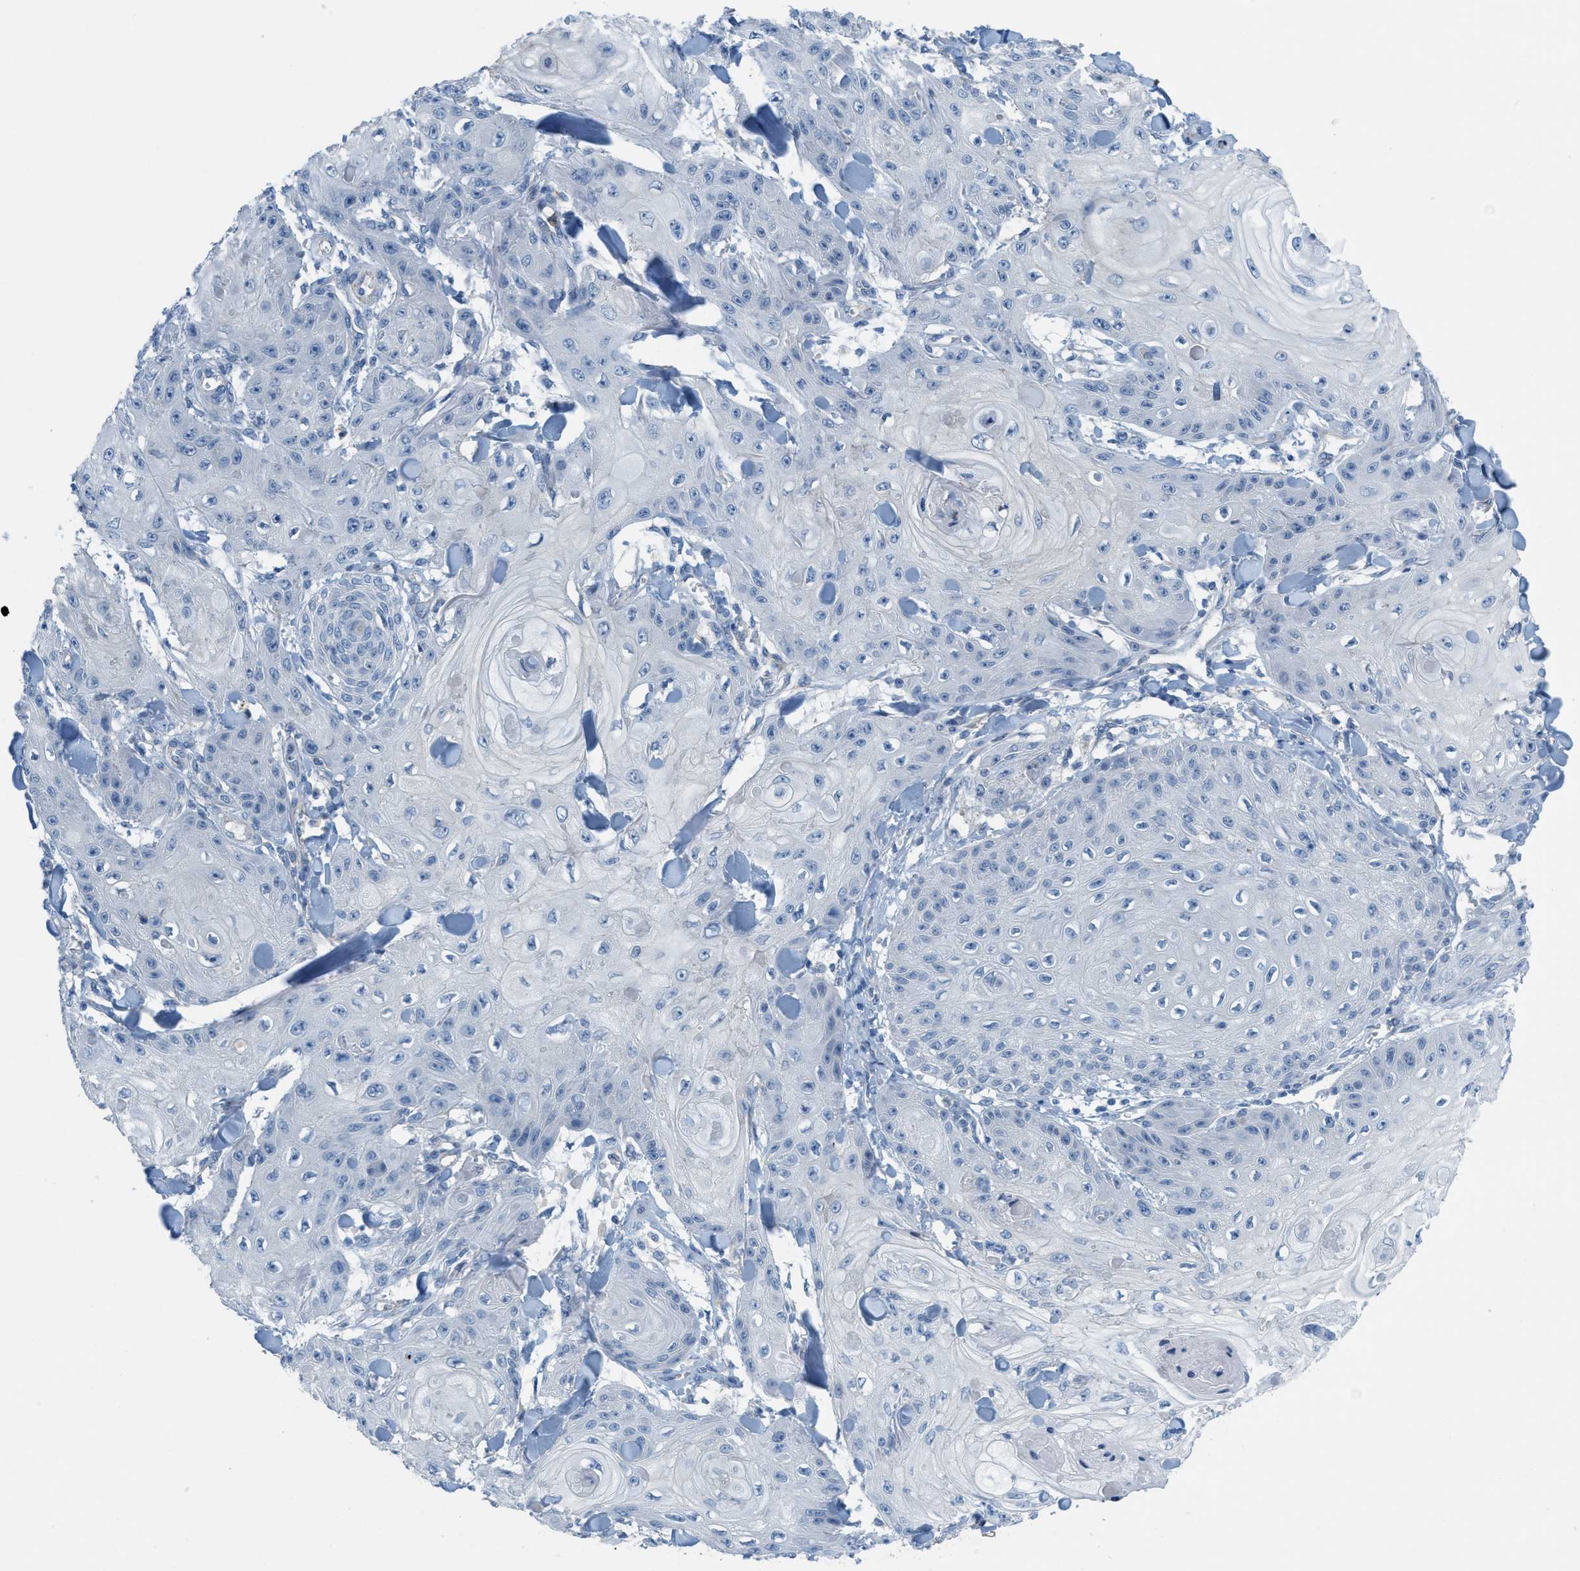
{"staining": {"intensity": "negative", "quantity": "none", "location": "none"}, "tissue": "skin cancer", "cell_type": "Tumor cells", "image_type": "cancer", "snomed": [{"axis": "morphology", "description": "Squamous cell carcinoma, NOS"}, {"axis": "topography", "description": "Skin"}], "caption": "This is an immunohistochemistry micrograph of human skin cancer (squamous cell carcinoma). There is no expression in tumor cells.", "gene": "CRB3", "patient": {"sex": "male", "age": 74}}